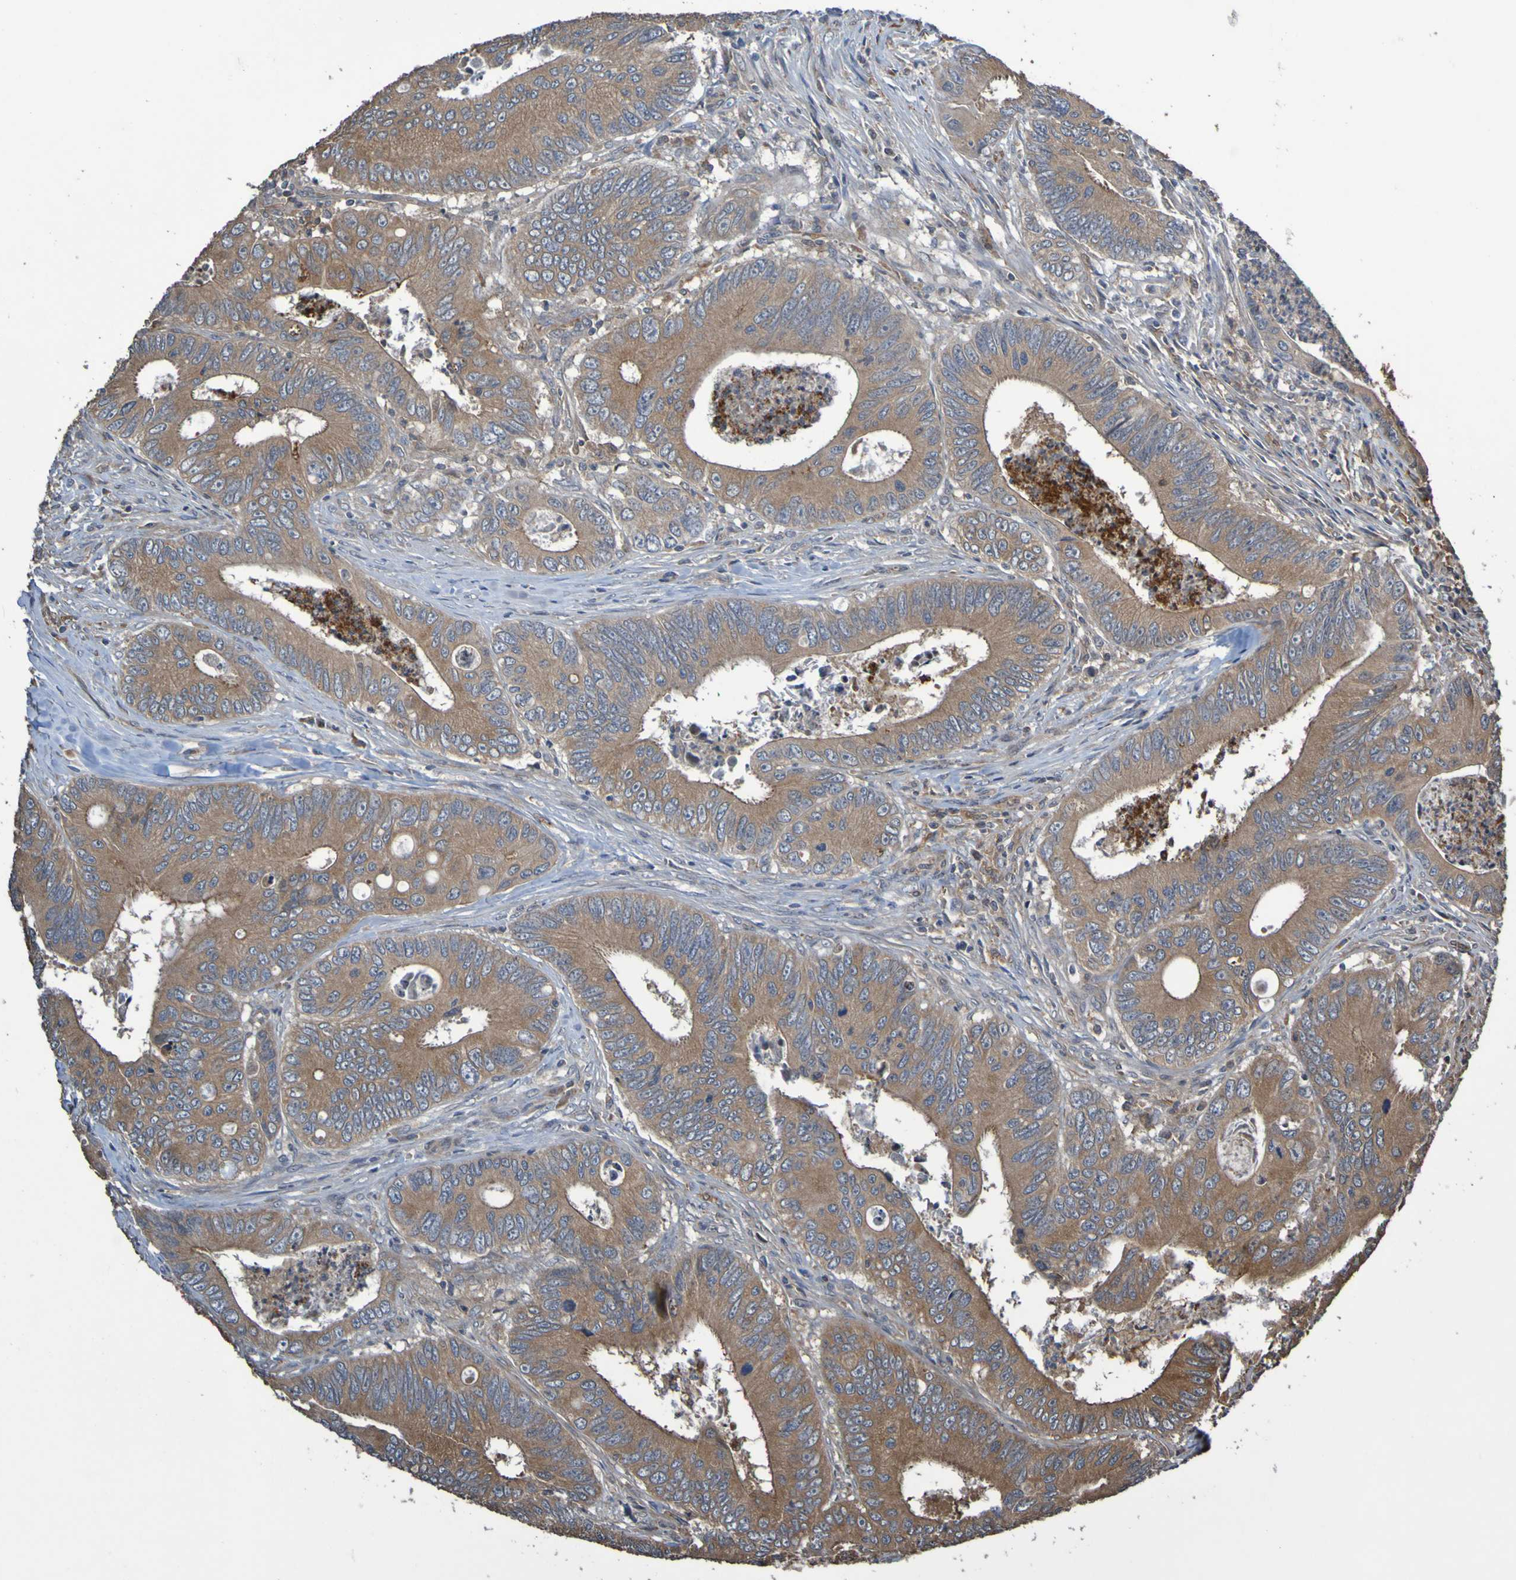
{"staining": {"intensity": "moderate", "quantity": ">75%", "location": "cytoplasmic/membranous"}, "tissue": "colorectal cancer", "cell_type": "Tumor cells", "image_type": "cancer", "snomed": [{"axis": "morphology", "description": "Inflammation, NOS"}, {"axis": "morphology", "description": "Adenocarcinoma, NOS"}, {"axis": "topography", "description": "Colon"}], "caption": "Approximately >75% of tumor cells in human adenocarcinoma (colorectal) reveal moderate cytoplasmic/membranous protein expression as visualized by brown immunohistochemical staining.", "gene": "UCN", "patient": {"sex": "male", "age": 72}}